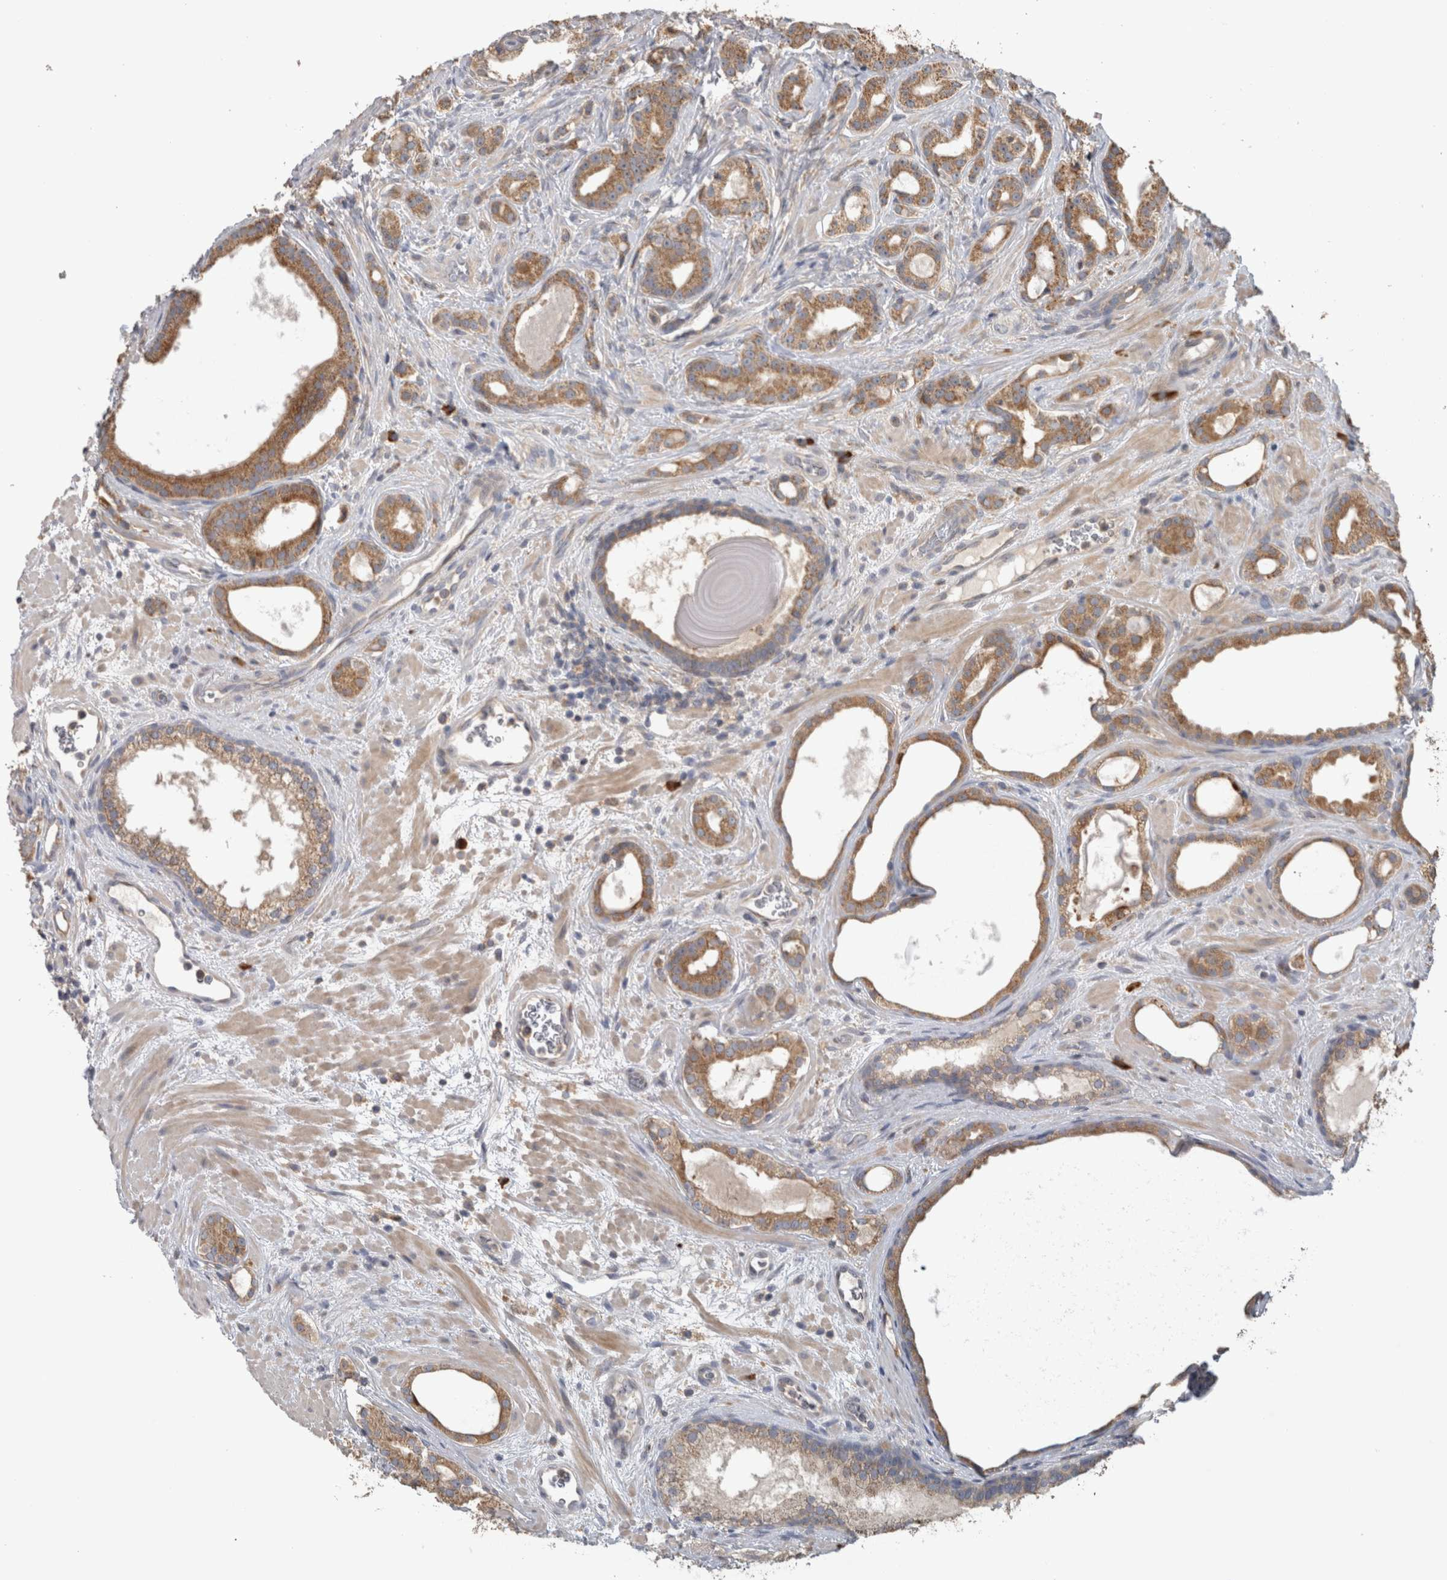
{"staining": {"intensity": "moderate", "quantity": ">75%", "location": "cytoplasmic/membranous"}, "tissue": "prostate cancer", "cell_type": "Tumor cells", "image_type": "cancer", "snomed": [{"axis": "morphology", "description": "Adenocarcinoma, High grade"}, {"axis": "topography", "description": "Prostate"}], "caption": "Immunohistochemistry (DAB) staining of high-grade adenocarcinoma (prostate) shows moderate cytoplasmic/membranous protein staining in about >75% of tumor cells. (DAB (3,3'-diaminobenzidine) = brown stain, brightfield microscopy at high magnification).", "gene": "TBCE", "patient": {"sex": "male", "age": 60}}